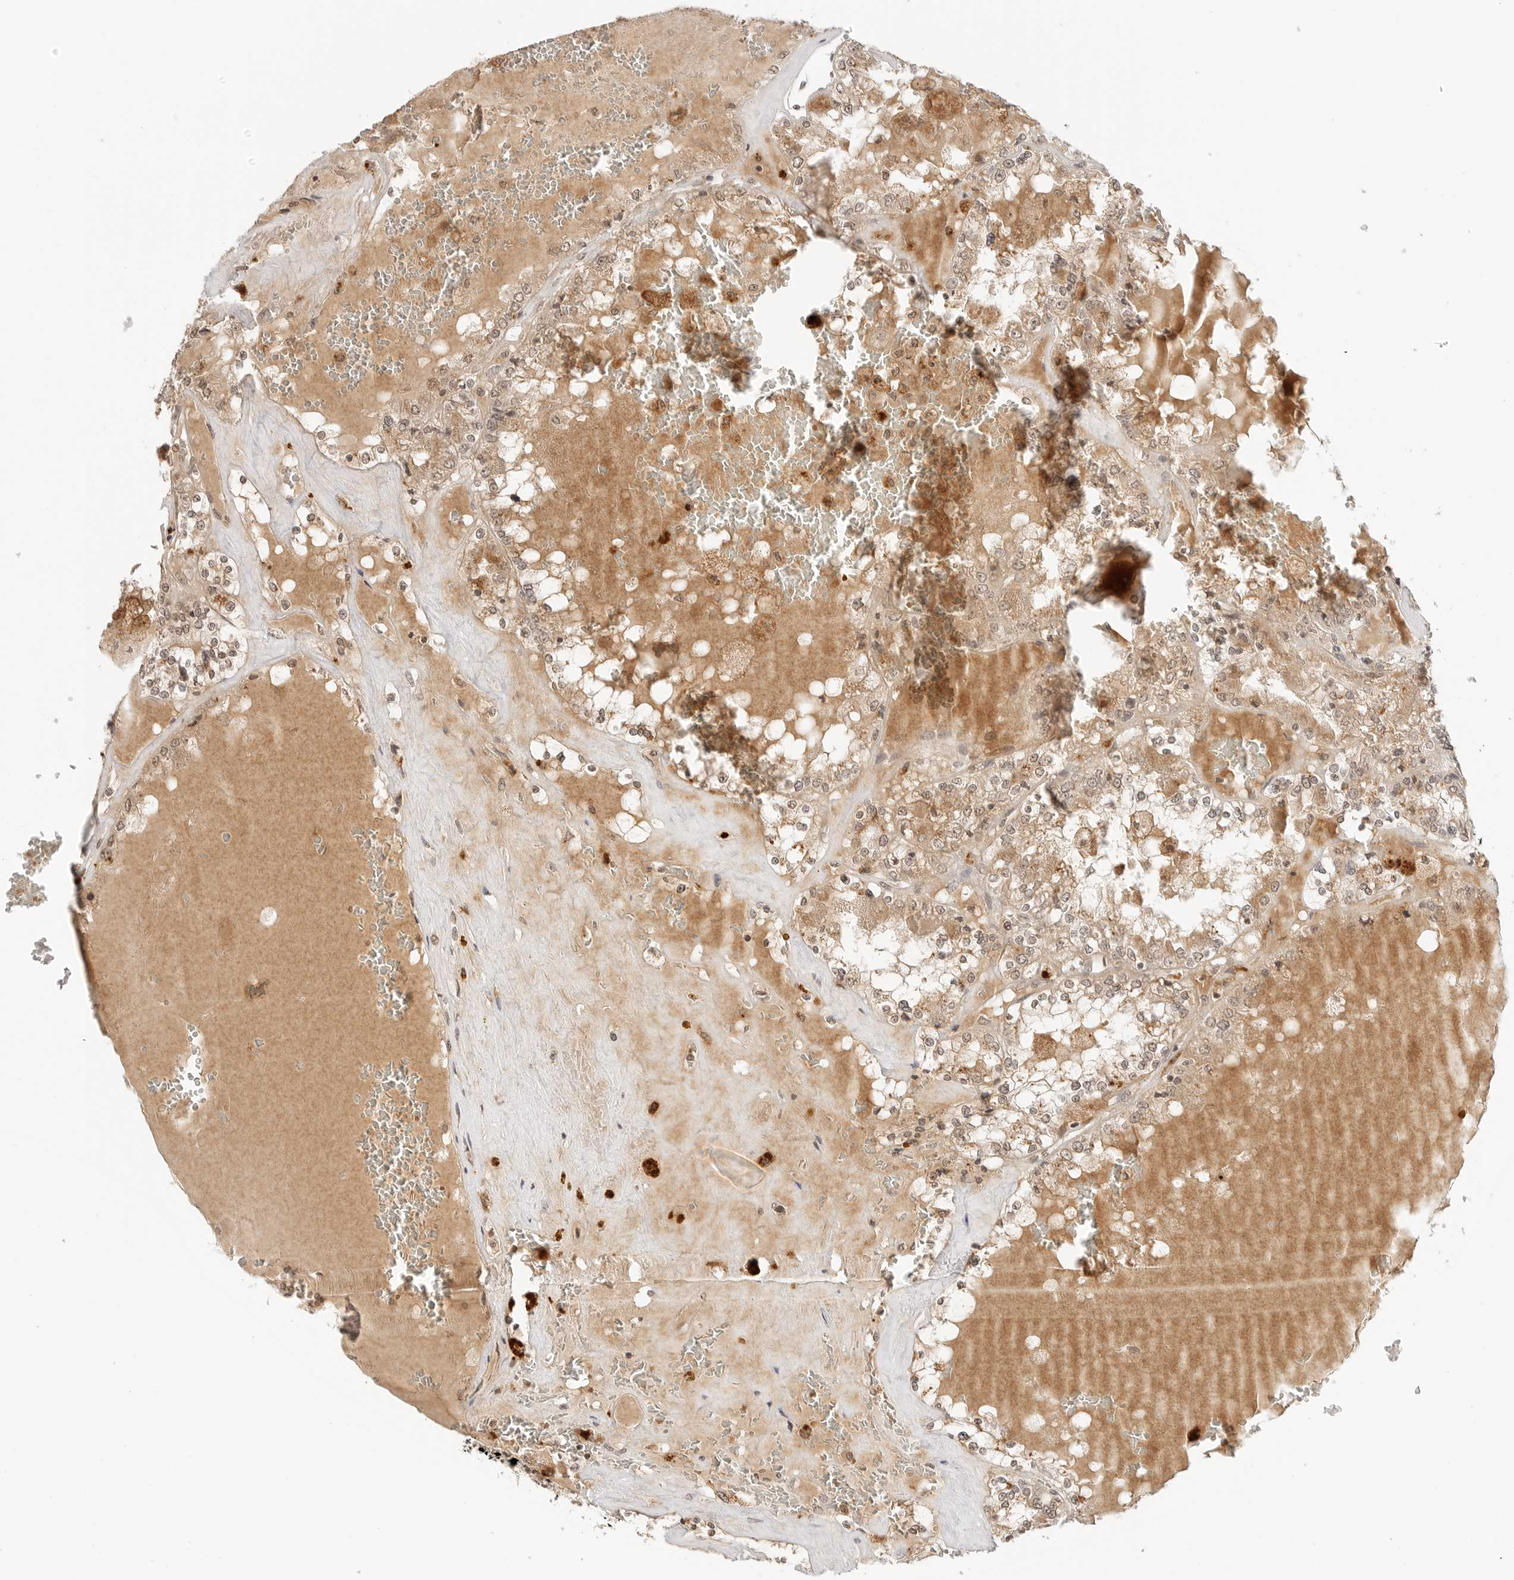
{"staining": {"intensity": "moderate", "quantity": ">75%", "location": "cytoplasmic/membranous,nuclear"}, "tissue": "renal cancer", "cell_type": "Tumor cells", "image_type": "cancer", "snomed": [{"axis": "morphology", "description": "Adenocarcinoma, NOS"}, {"axis": "topography", "description": "Kidney"}], "caption": "Protein staining of renal cancer (adenocarcinoma) tissue exhibits moderate cytoplasmic/membranous and nuclear positivity in approximately >75% of tumor cells.", "gene": "GPR34", "patient": {"sex": "female", "age": 56}}